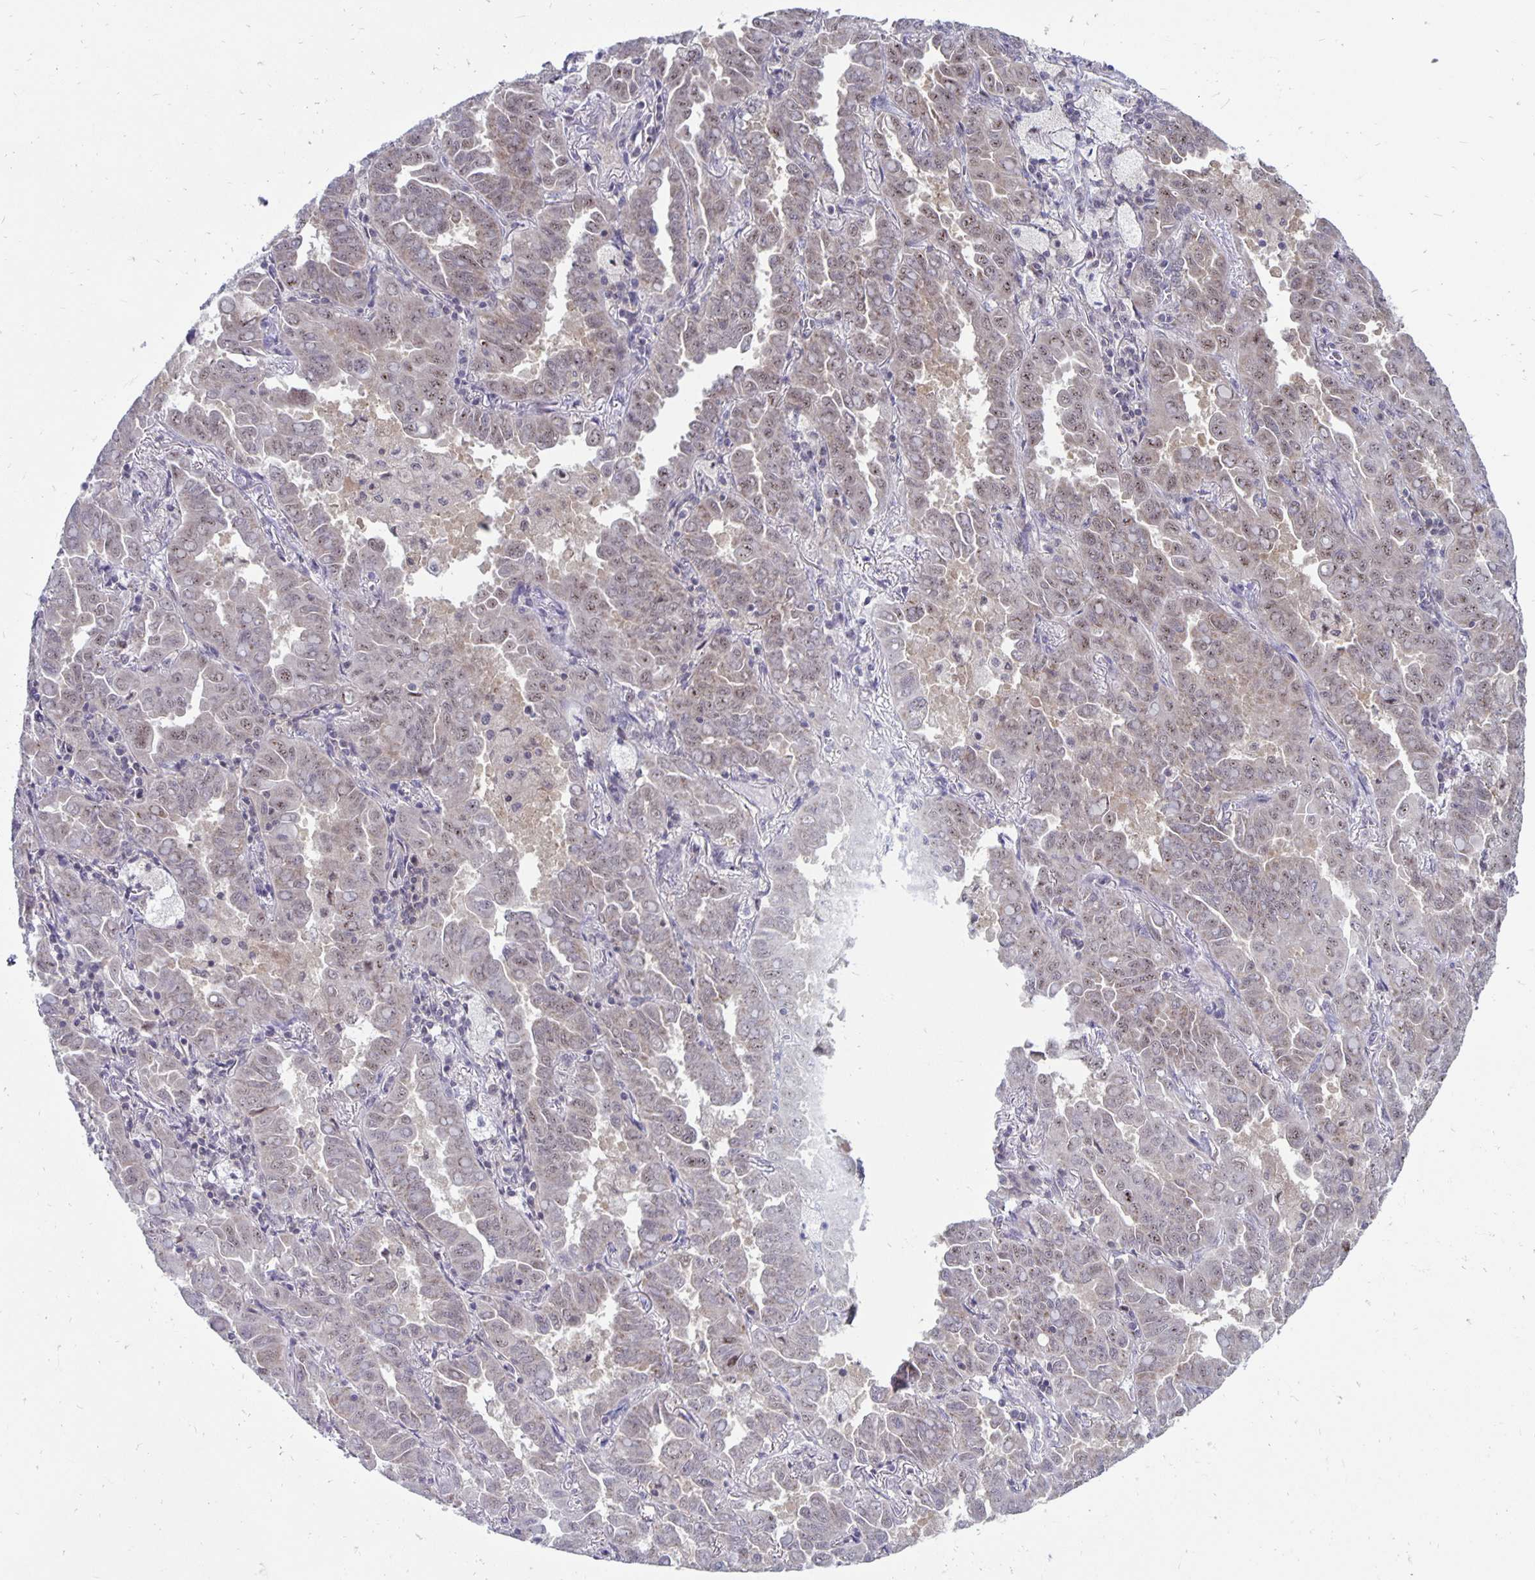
{"staining": {"intensity": "weak", "quantity": "25%-75%", "location": "nuclear"}, "tissue": "lung cancer", "cell_type": "Tumor cells", "image_type": "cancer", "snomed": [{"axis": "morphology", "description": "Adenocarcinoma, NOS"}, {"axis": "topography", "description": "Lung"}], "caption": "Immunohistochemistry (IHC) staining of lung cancer, which exhibits low levels of weak nuclear positivity in about 25%-75% of tumor cells indicating weak nuclear protein expression. The staining was performed using DAB (3,3'-diaminobenzidine) (brown) for protein detection and nuclei were counterstained in hematoxylin (blue).", "gene": "EXOC6B", "patient": {"sex": "male", "age": 64}}